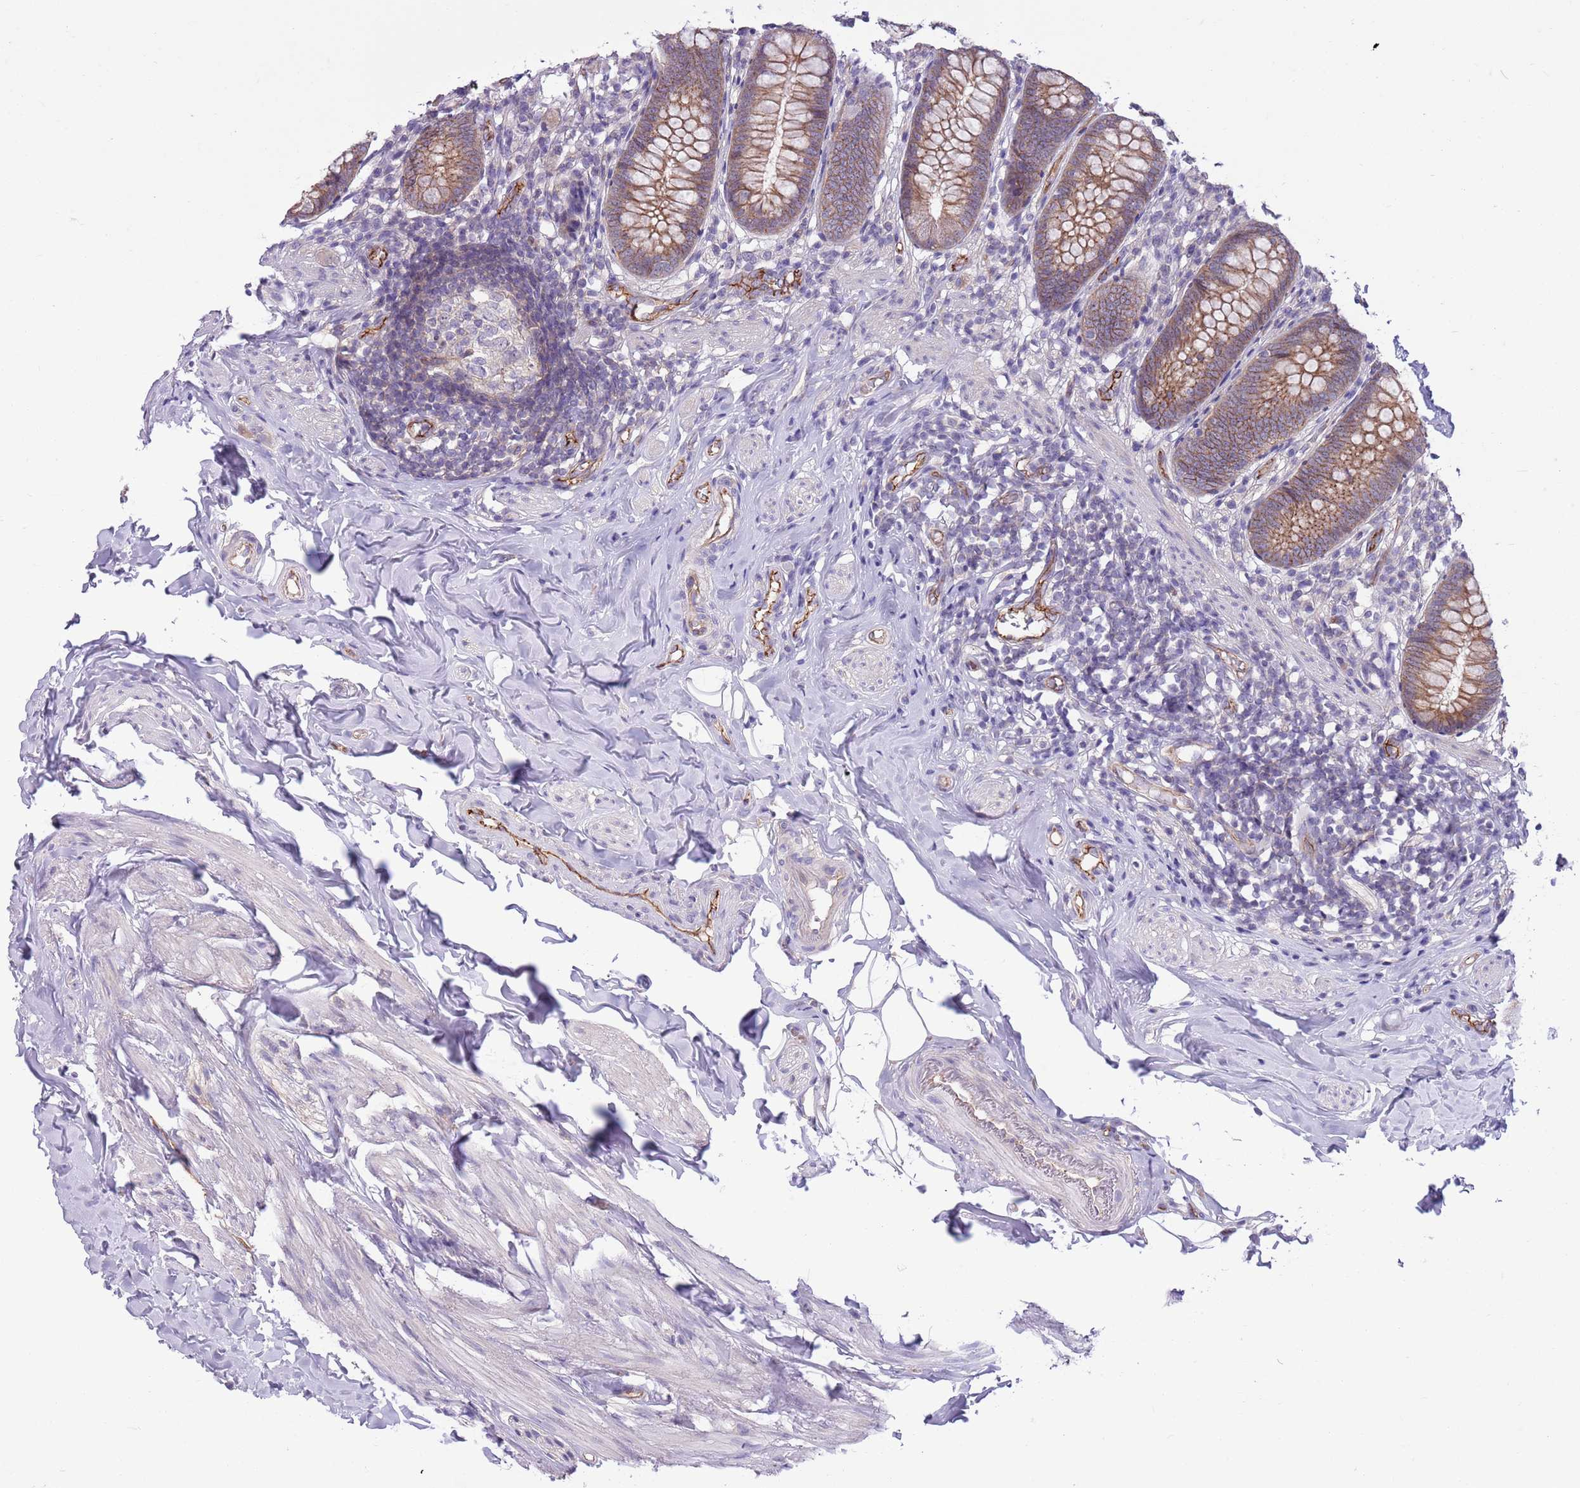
{"staining": {"intensity": "moderate", "quantity": ">75%", "location": "cytoplasmic/membranous"}, "tissue": "appendix", "cell_type": "Glandular cells", "image_type": "normal", "snomed": [{"axis": "morphology", "description": "Normal tissue, NOS"}, {"axis": "topography", "description": "Appendix"}], "caption": "Immunohistochemical staining of benign appendix demonstrates moderate cytoplasmic/membranous protein staining in about >75% of glandular cells.", "gene": "PARP8", "patient": {"sex": "female", "age": 62}}